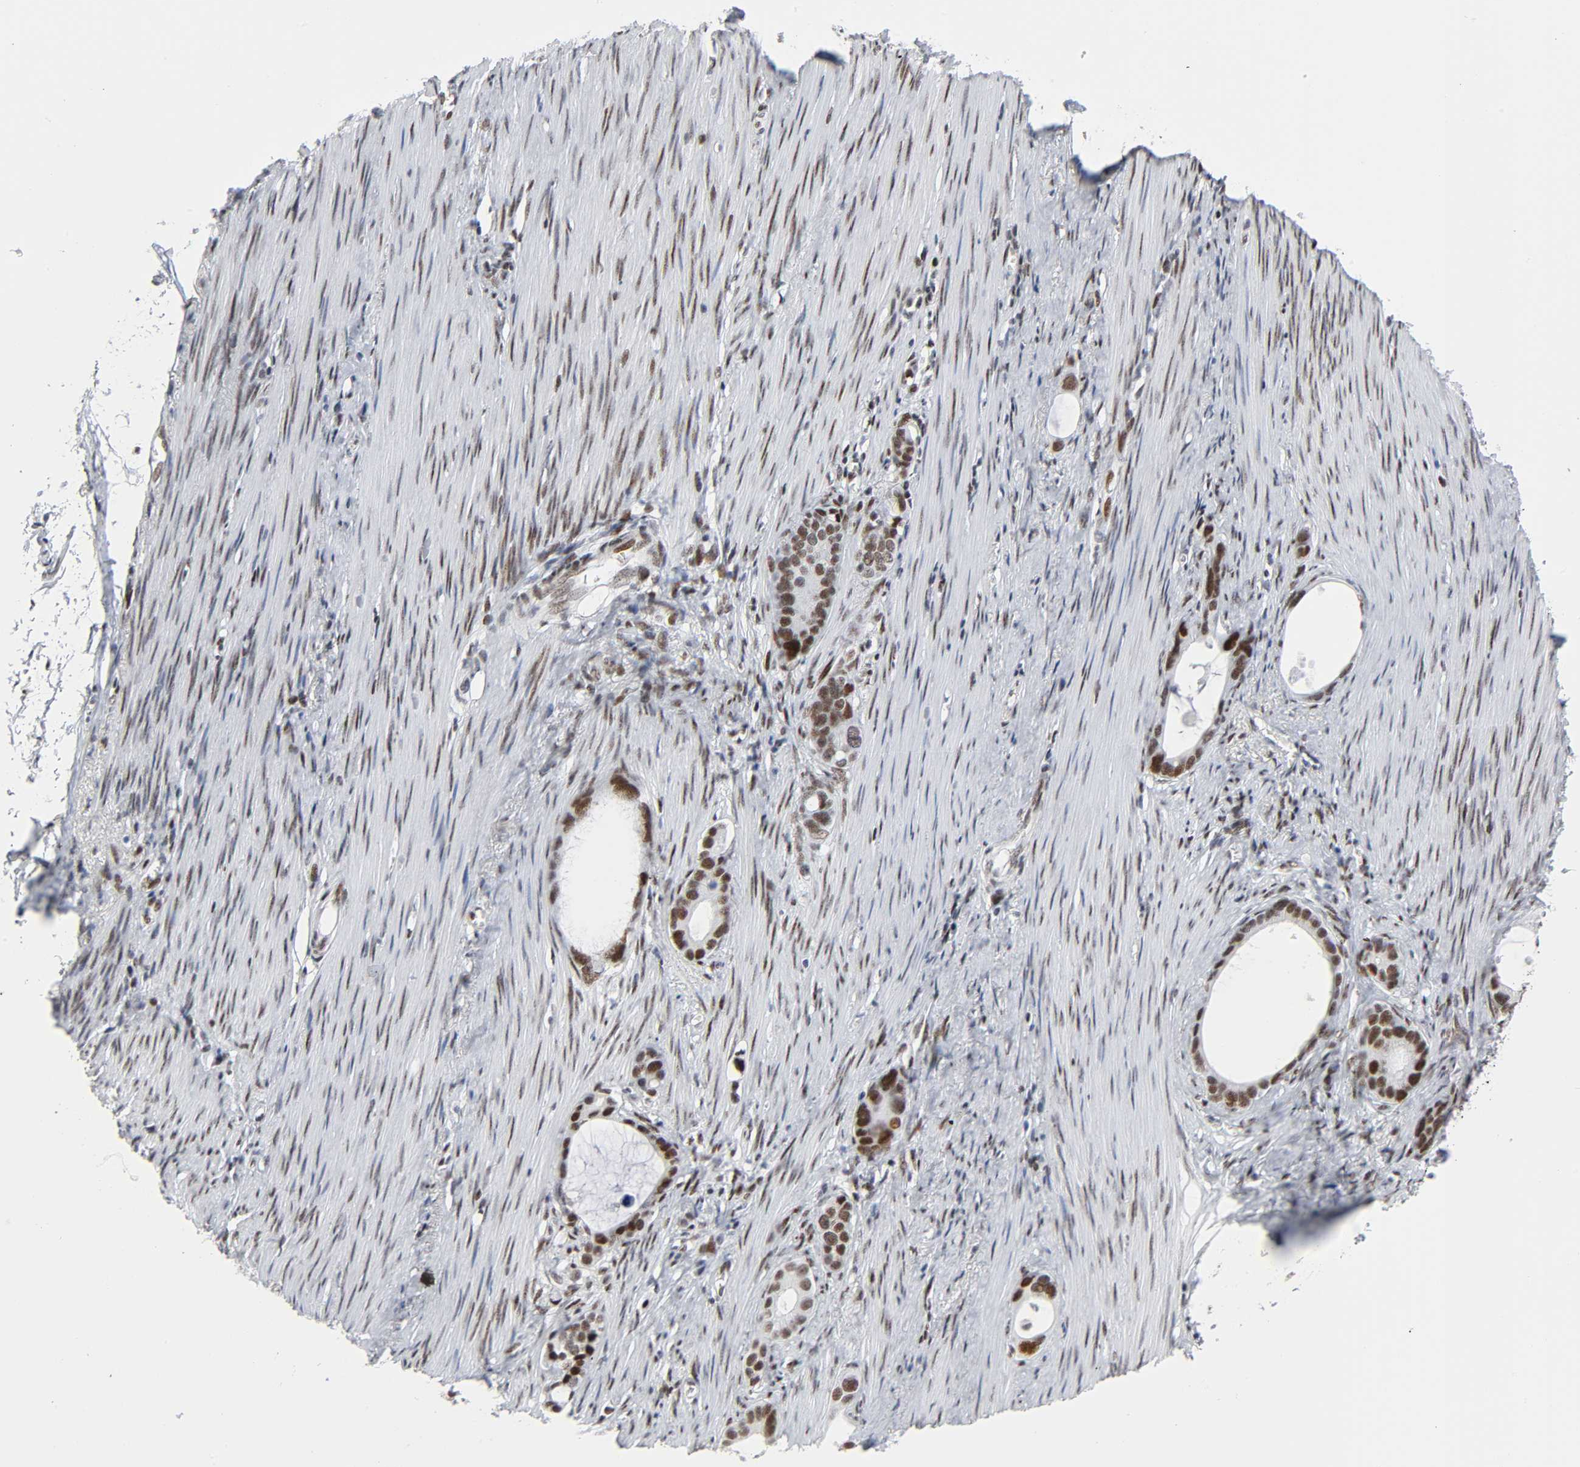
{"staining": {"intensity": "moderate", "quantity": ">75%", "location": "nuclear"}, "tissue": "stomach cancer", "cell_type": "Tumor cells", "image_type": "cancer", "snomed": [{"axis": "morphology", "description": "Adenocarcinoma, NOS"}, {"axis": "topography", "description": "Stomach"}], "caption": "Stomach adenocarcinoma was stained to show a protein in brown. There is medium levels of moderate nuclear staining in about >75% of tumor cells.", "gene": "HSF1", "patient": {"sex": "female", "age": 75}}